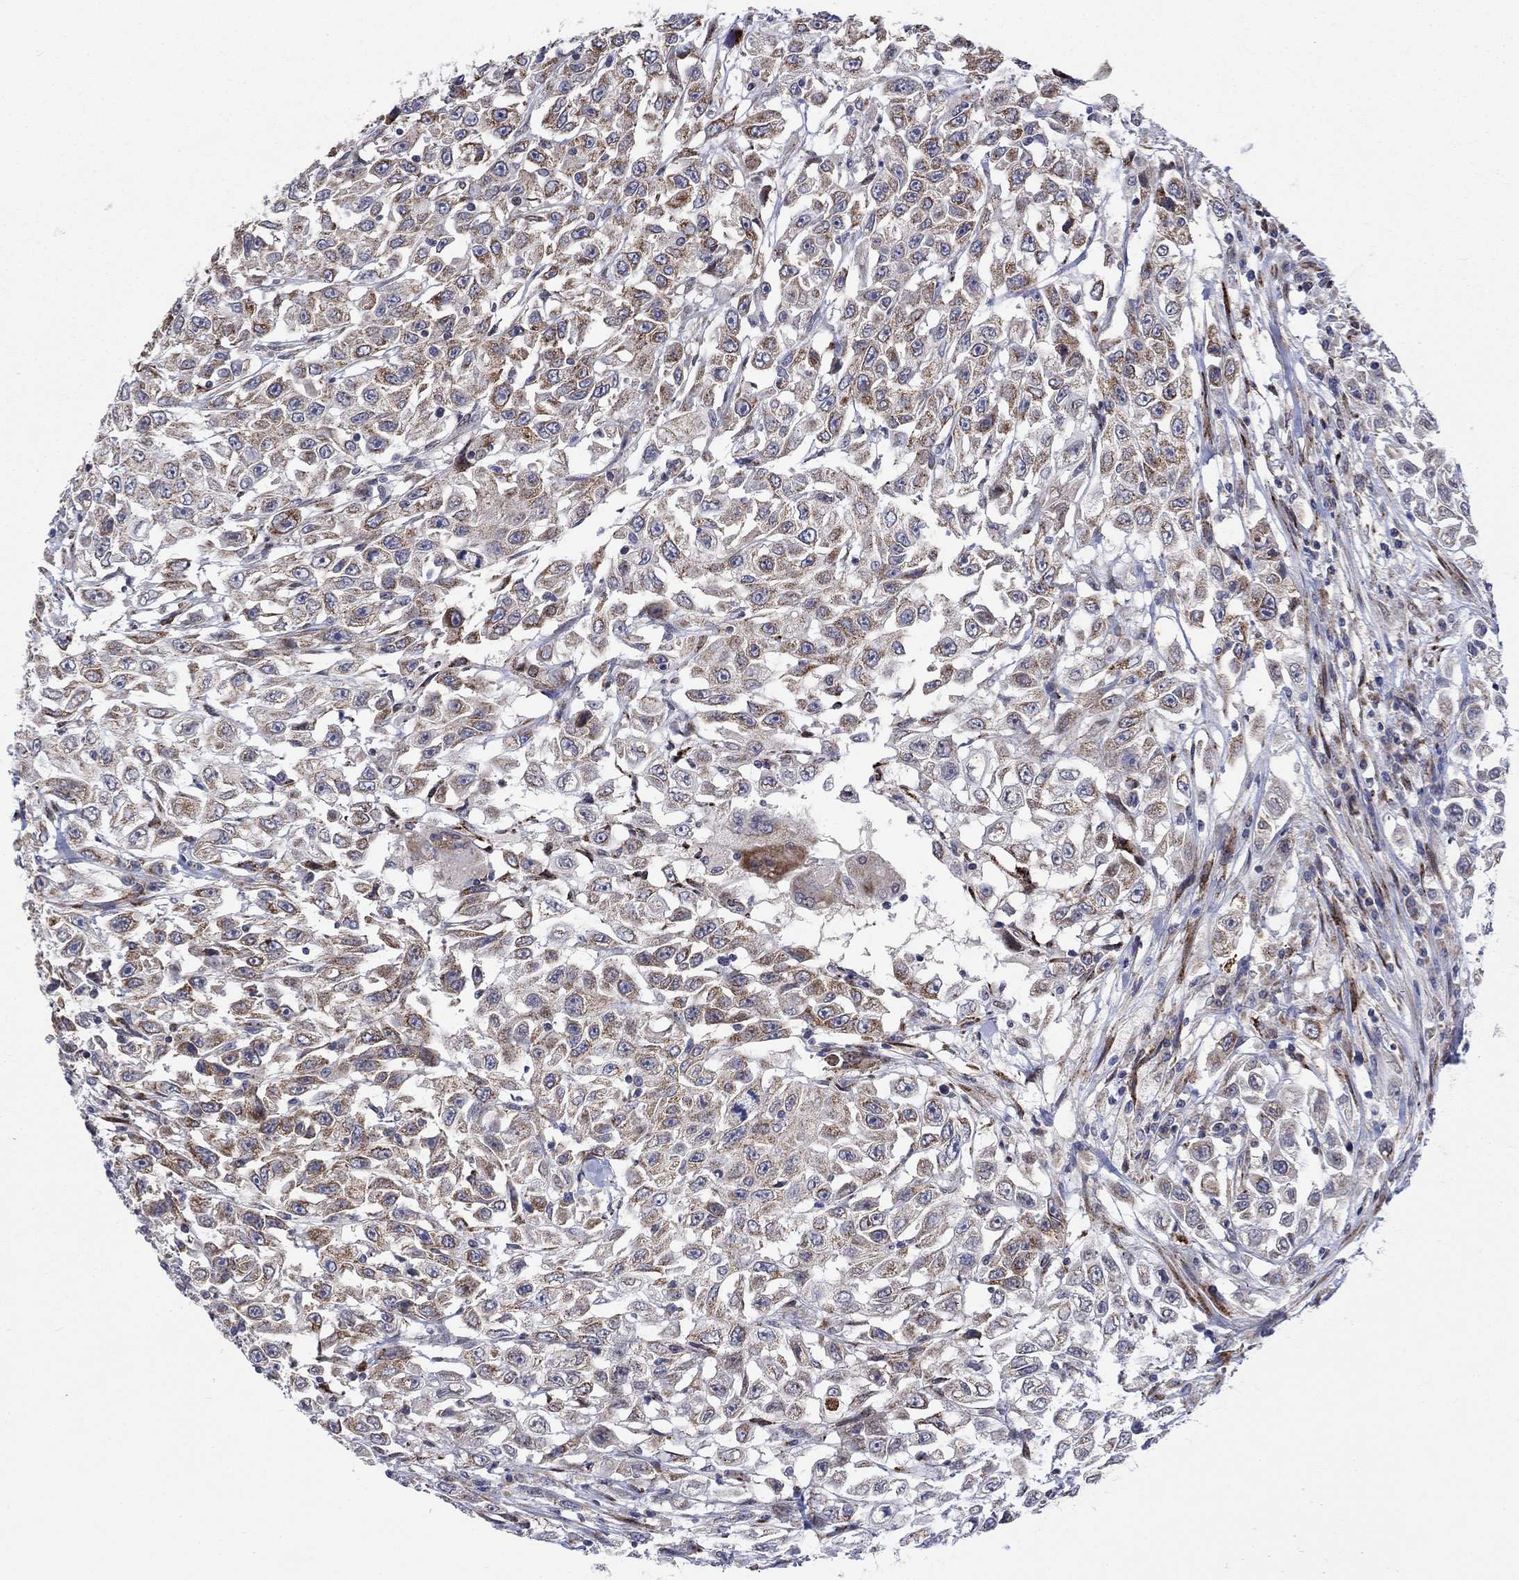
{"staining": {"intensity": "moderate", "quantity": "25%-75%", "location": "cytoplasmic/membranous"}, "tissue": "urothelial cancer", "cell_type": "Tumor cells", "image_type": "cancer", "snomed": [{"axis": "morphology", "description": "Urothelial carcinoma, High grade"}, {"axis": "topography", "description": "Urinary bladder"}], "caption": "A brown stain highlights moderate cytoplasmic/membranous staining of a protein in human urothelial cancer tumor cells. The staining was performed using DAB (3,3'-diaminobenzidine) to visualize the protein expression in brown, while the nuclei were stained in blue with hematoxylin (Magnification: 20x).", "gene": "SLC35F2", "patient": {"sex": "female", "age": 56}}